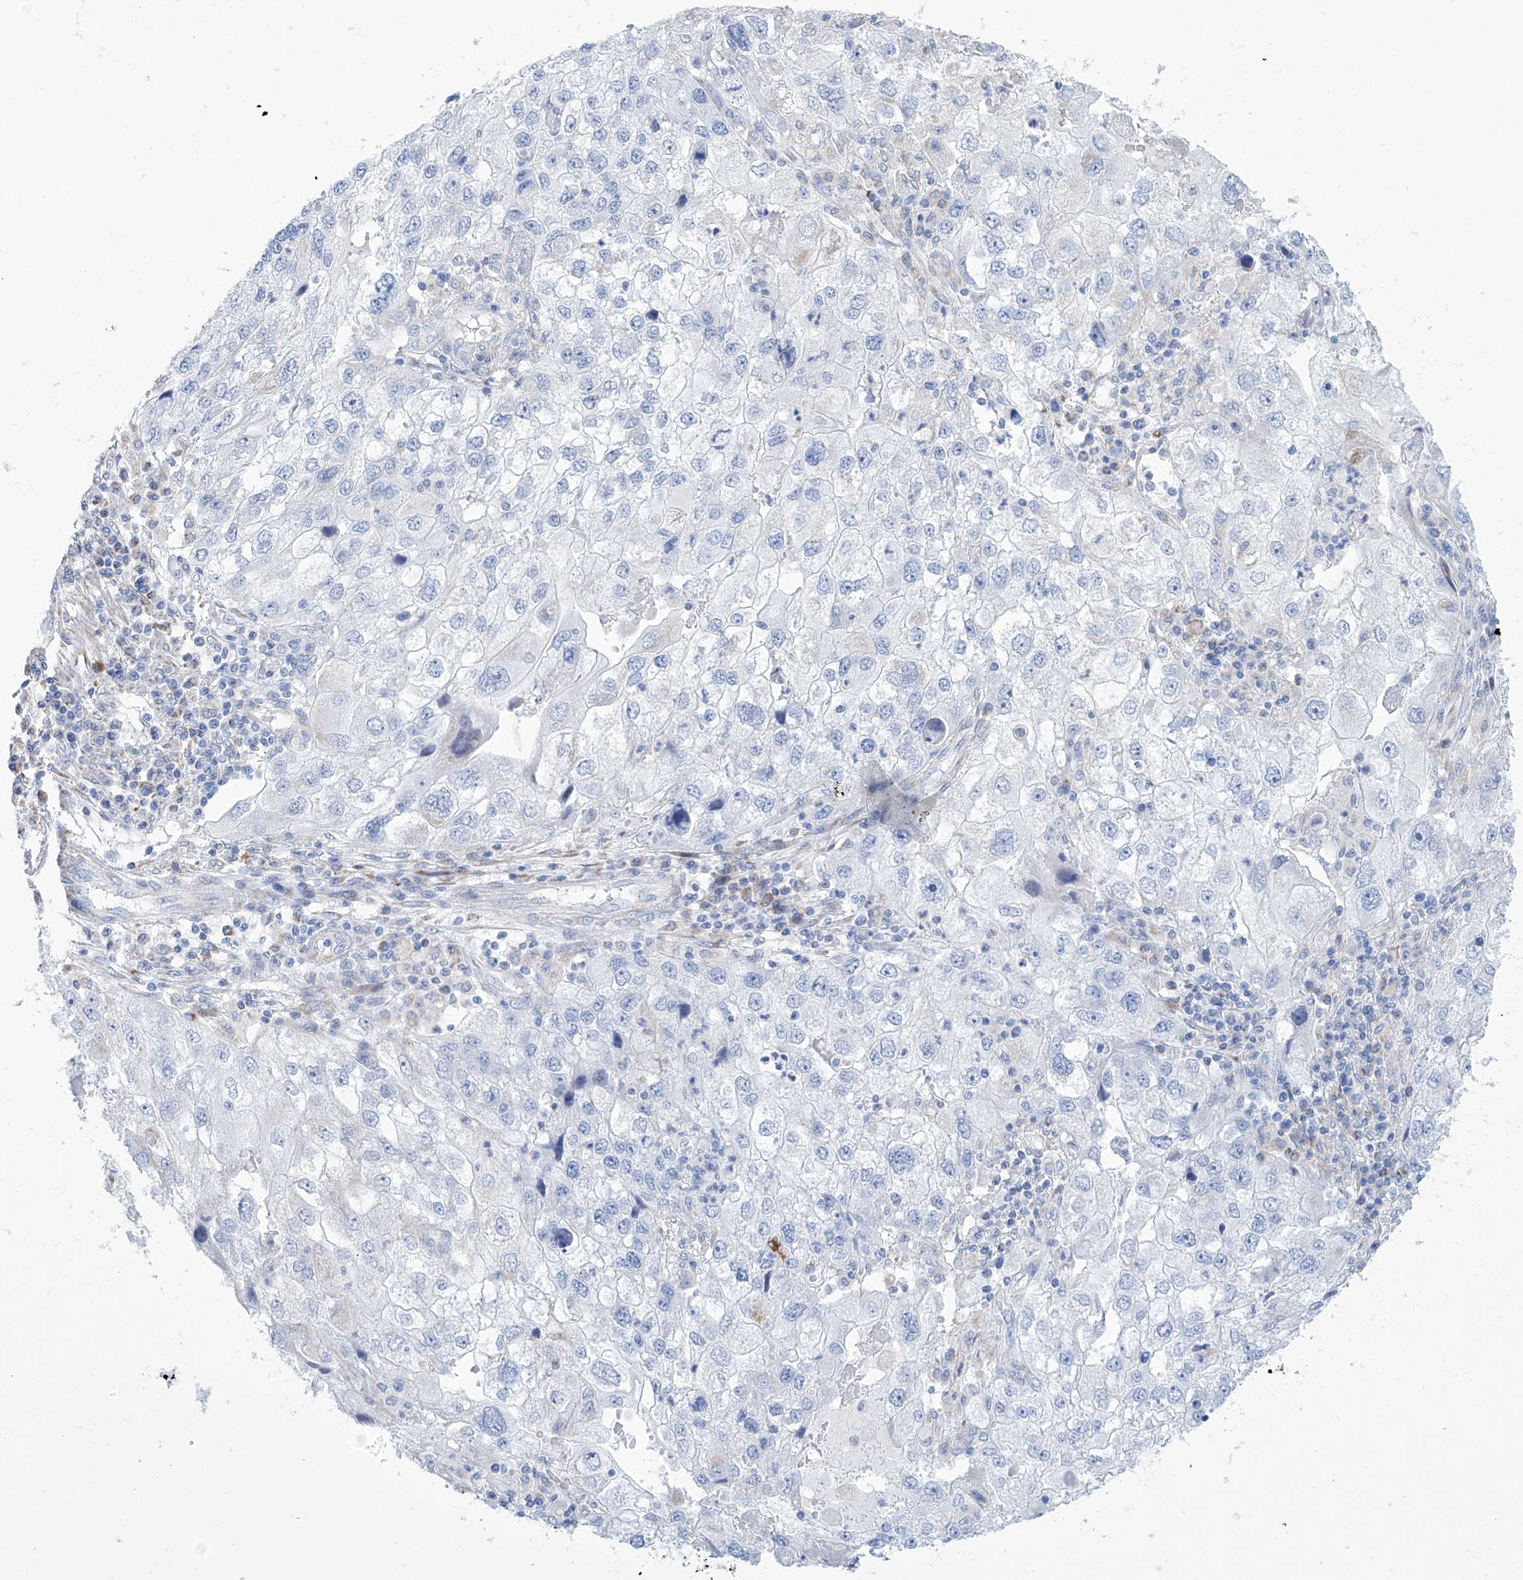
{"staining": {"intensity": "negative", "quantity": "none", "location": "none"}, "tissue": "endometrial cancer", "cell_type": "Tumor cells", "image_type": "cancer", "snomed": [{"axis": "morphology", "description": "Adenocarcinoma, NOS"}, {"axis": "topography", "description": "Endometrium"}], "caption": "A high-resolution photomicrograph shows immunohistochemistry staining of adenocarcinoma (endometrial), which shows no significant staining in tumor cells. (IHC, brightfield microscopy, high magnification).", "gene": "ALDH6A1", "patient": {"sex": "female", "age": 49}}